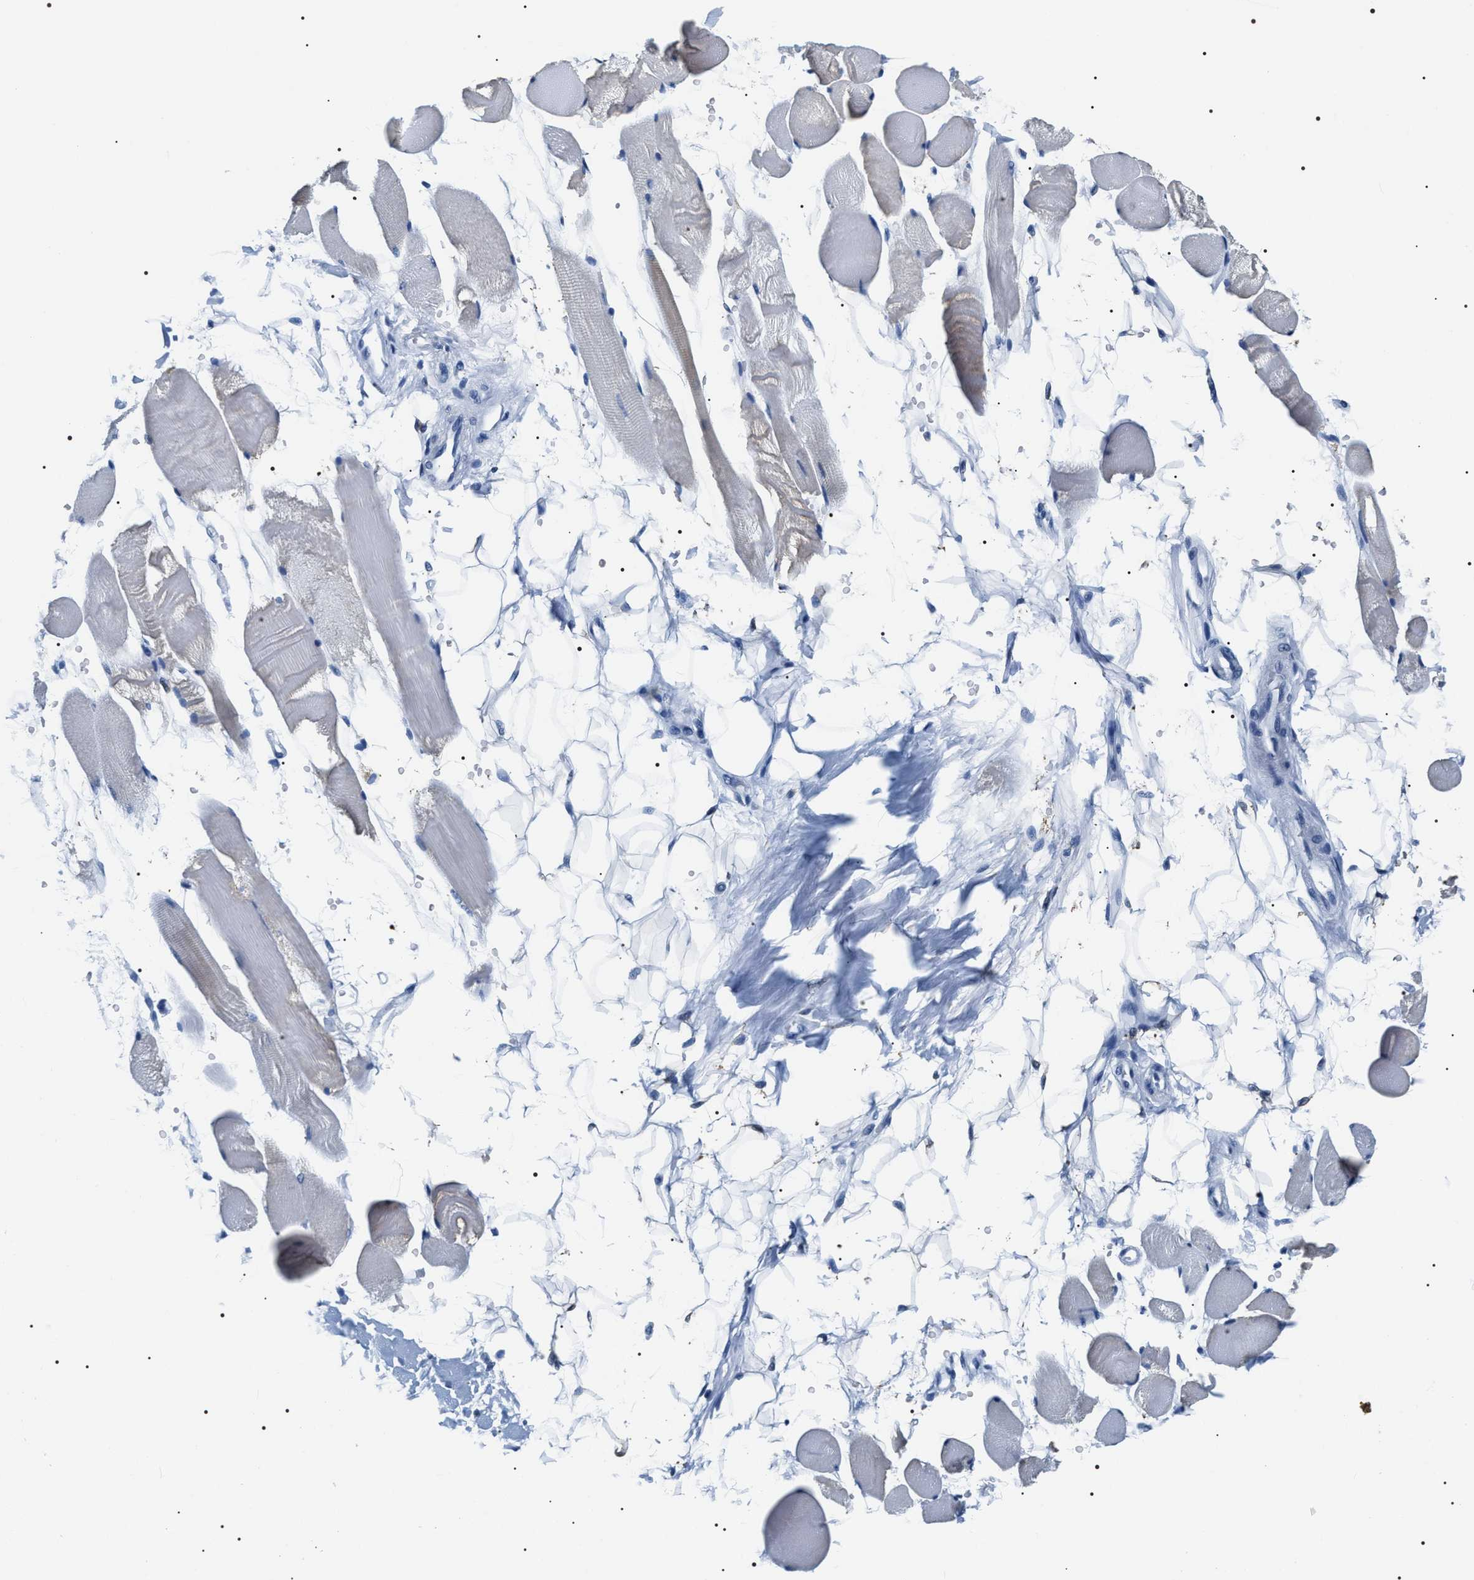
{"staining": {"intensity": "weak", "quantity": "25%-75%", "location": "cytoplasmic/membranous"}, "tissue": "skeletal muscle", "cell_type": "Myocytes", "image_type": "normal", "snomed": [{"axis": "morphology", "description": "Normal tissue, NOS"}, {"axis": "topography", "description": "Skeletal muscle"}, {"axis": "topography", "description": "Peripheral nerve tissue"}], "caption": "Immunohistochemistry (IHC) of normal human skeletal muscle displays low levels of weak cytoplasmic/membranous staining in about 25%-75% of myocytes.", "gene": "ADH4", "patient": {"sex": "female", "age": 84}}